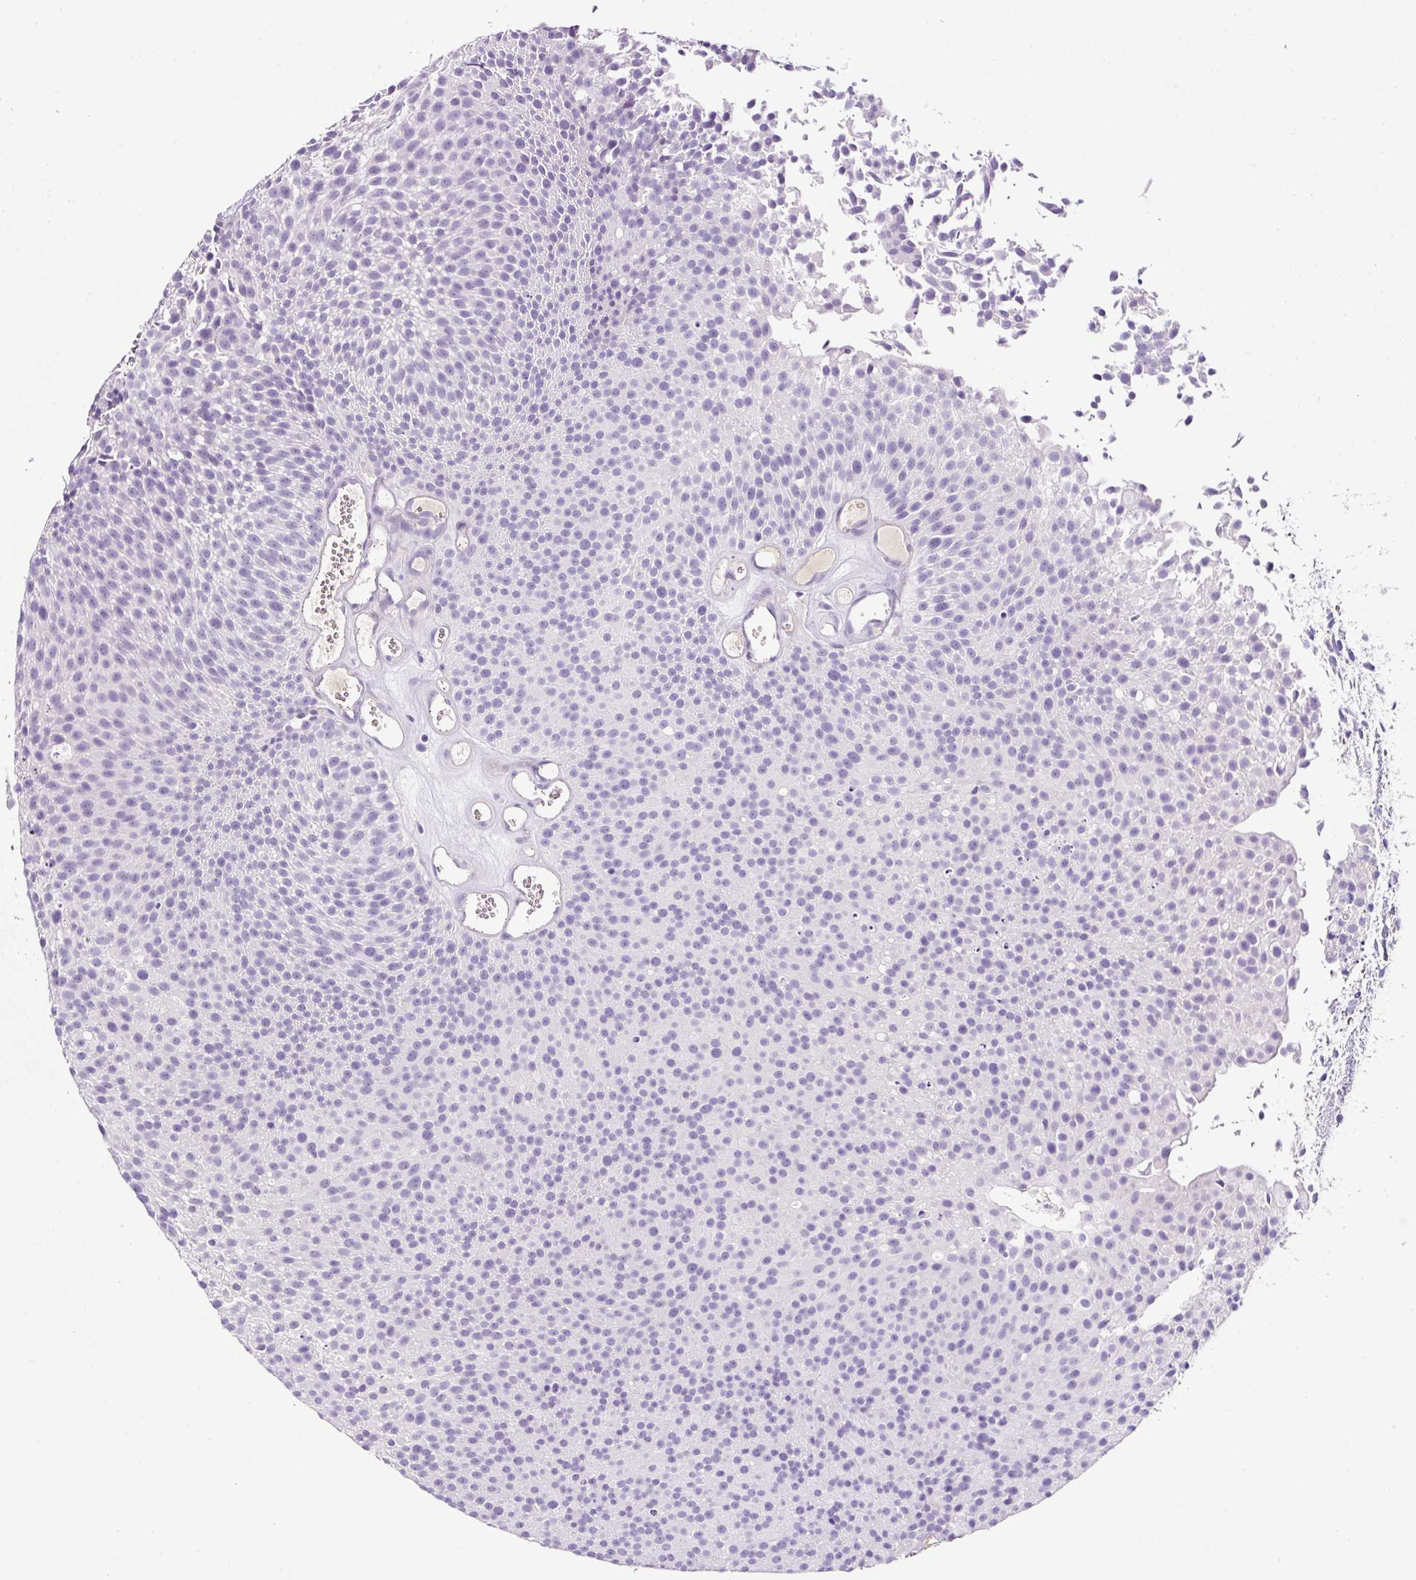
{"staining": {"intensity": "negative", "quantity": "none", "location": "none"}, "tissue": "urothelial cancer", "cell_type": "Tumor cells", "image_type": "cancer", "snomed": [{"axis": "morphology", "description": "Urothelial carcinoma, Low grade"}, {"axis": "topography", "description": "Urinary bladder"}], "caption": "Immunohistochemistry of urothelial cancer displays no positivity in tumor cells. The staining was performed using DAB (3,3'-diaminobenzidine) to visualize the protein expression in brown, while the nuclei were stained in blue with hematoxylin (Magnification: 20x).", "gene": "OR14A2", "patient": {"sex": "female", "age": 79}}